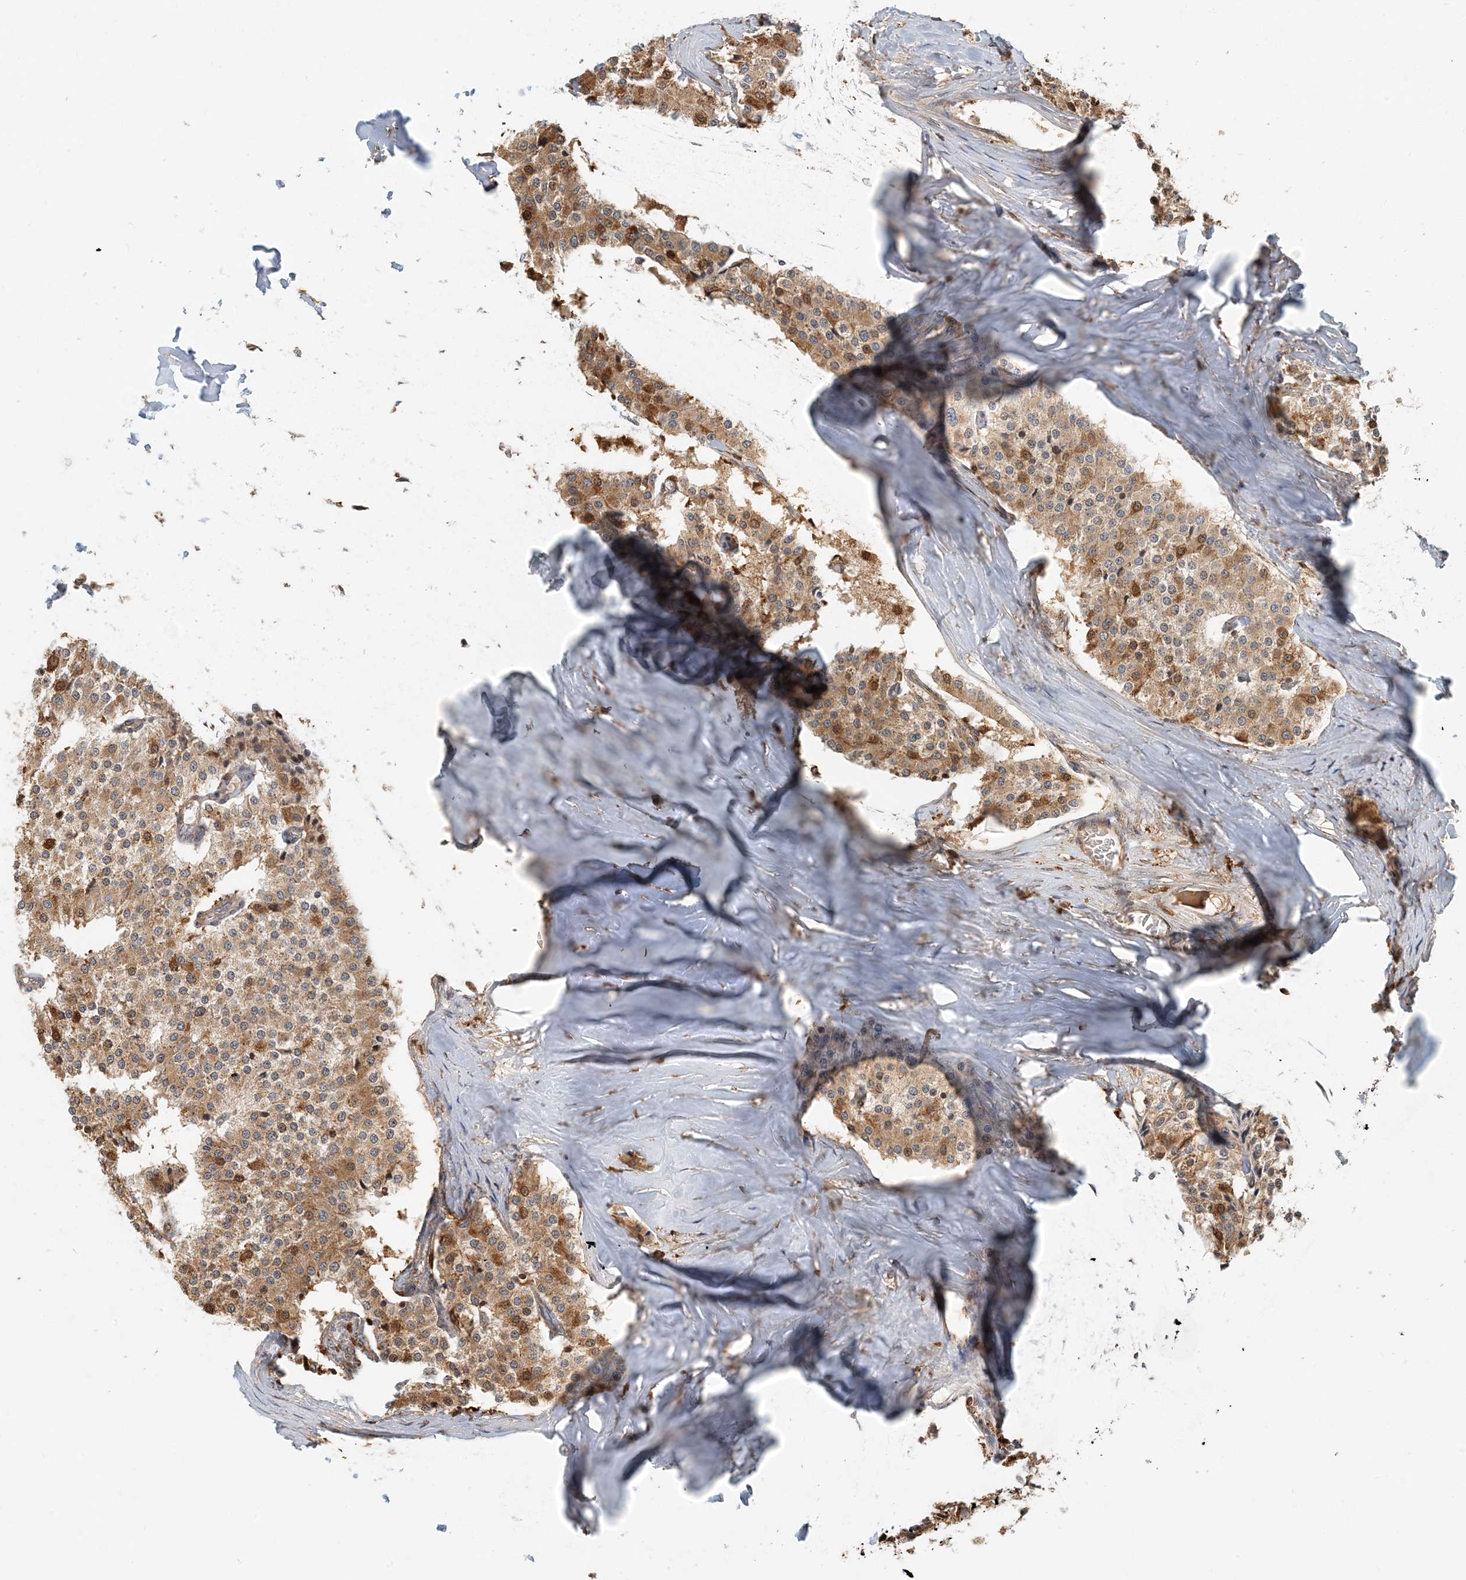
{"staining": {"intensity": "moderate", "quantity": ">75%", "location": "cytoplasmic/membranous"}, "tissue": "carcinoid", "cell_type": "Tumor cells", "image_type": "cancer", "snomed": [{"axis": "morphology", "description": "Carcinoid, malignant, NOS"}, {"axis": "topography", "description": "Colon"}], "caption": "Carcinoid stained for a protein (brown) shows moderate cytoplasmic/membranous positive positivity in approximately >75% of tumor cells.", "gene": "HNMT", "patient": {"sex": "female", "age": 52}}